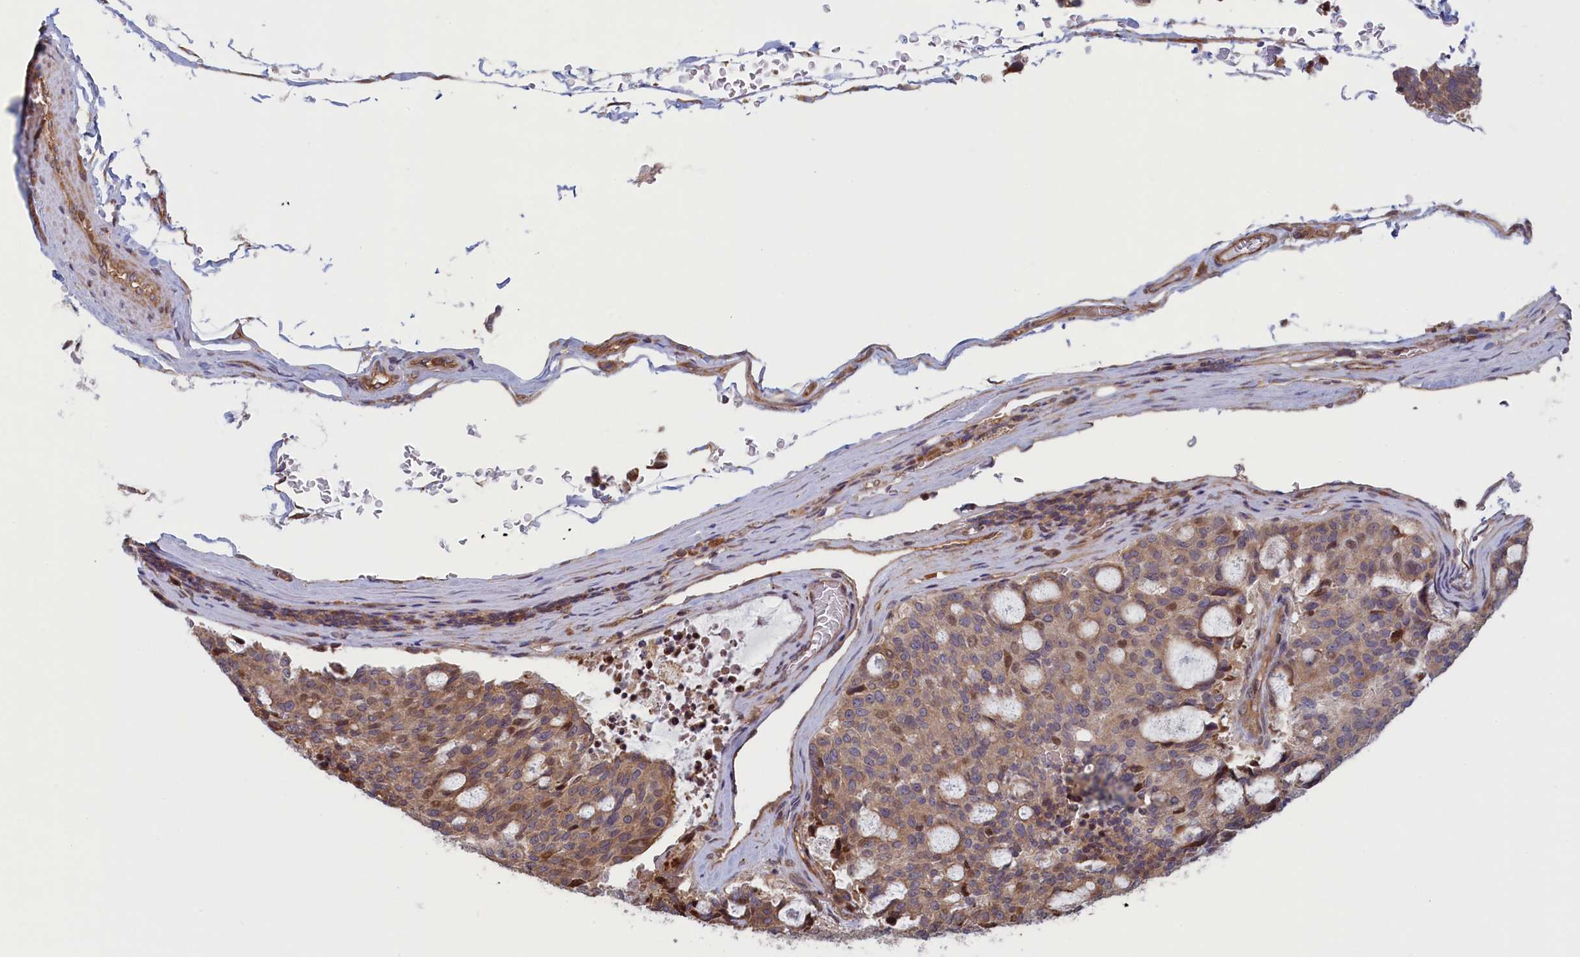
{"staining": {"intensity": "weak", "quantity": ">75%", "location": "cytoplasmic/membranous"}, "tissue": "carcinoid", "cell_type": "Tumor cells", "image_type": "cancer", "snomed": [{"axis": "morphology", "description": "Carcinoid, malignant, NOS"}, {"axis": "topography", "description": "Pancreas"}], "caption": "Weak cytoplasmic/membranous expression is appreciated in approximately >75% of tumor cells in carcinoid.", "gene": "RILPL1", "patient": {"sex": "female", "age": 54}}